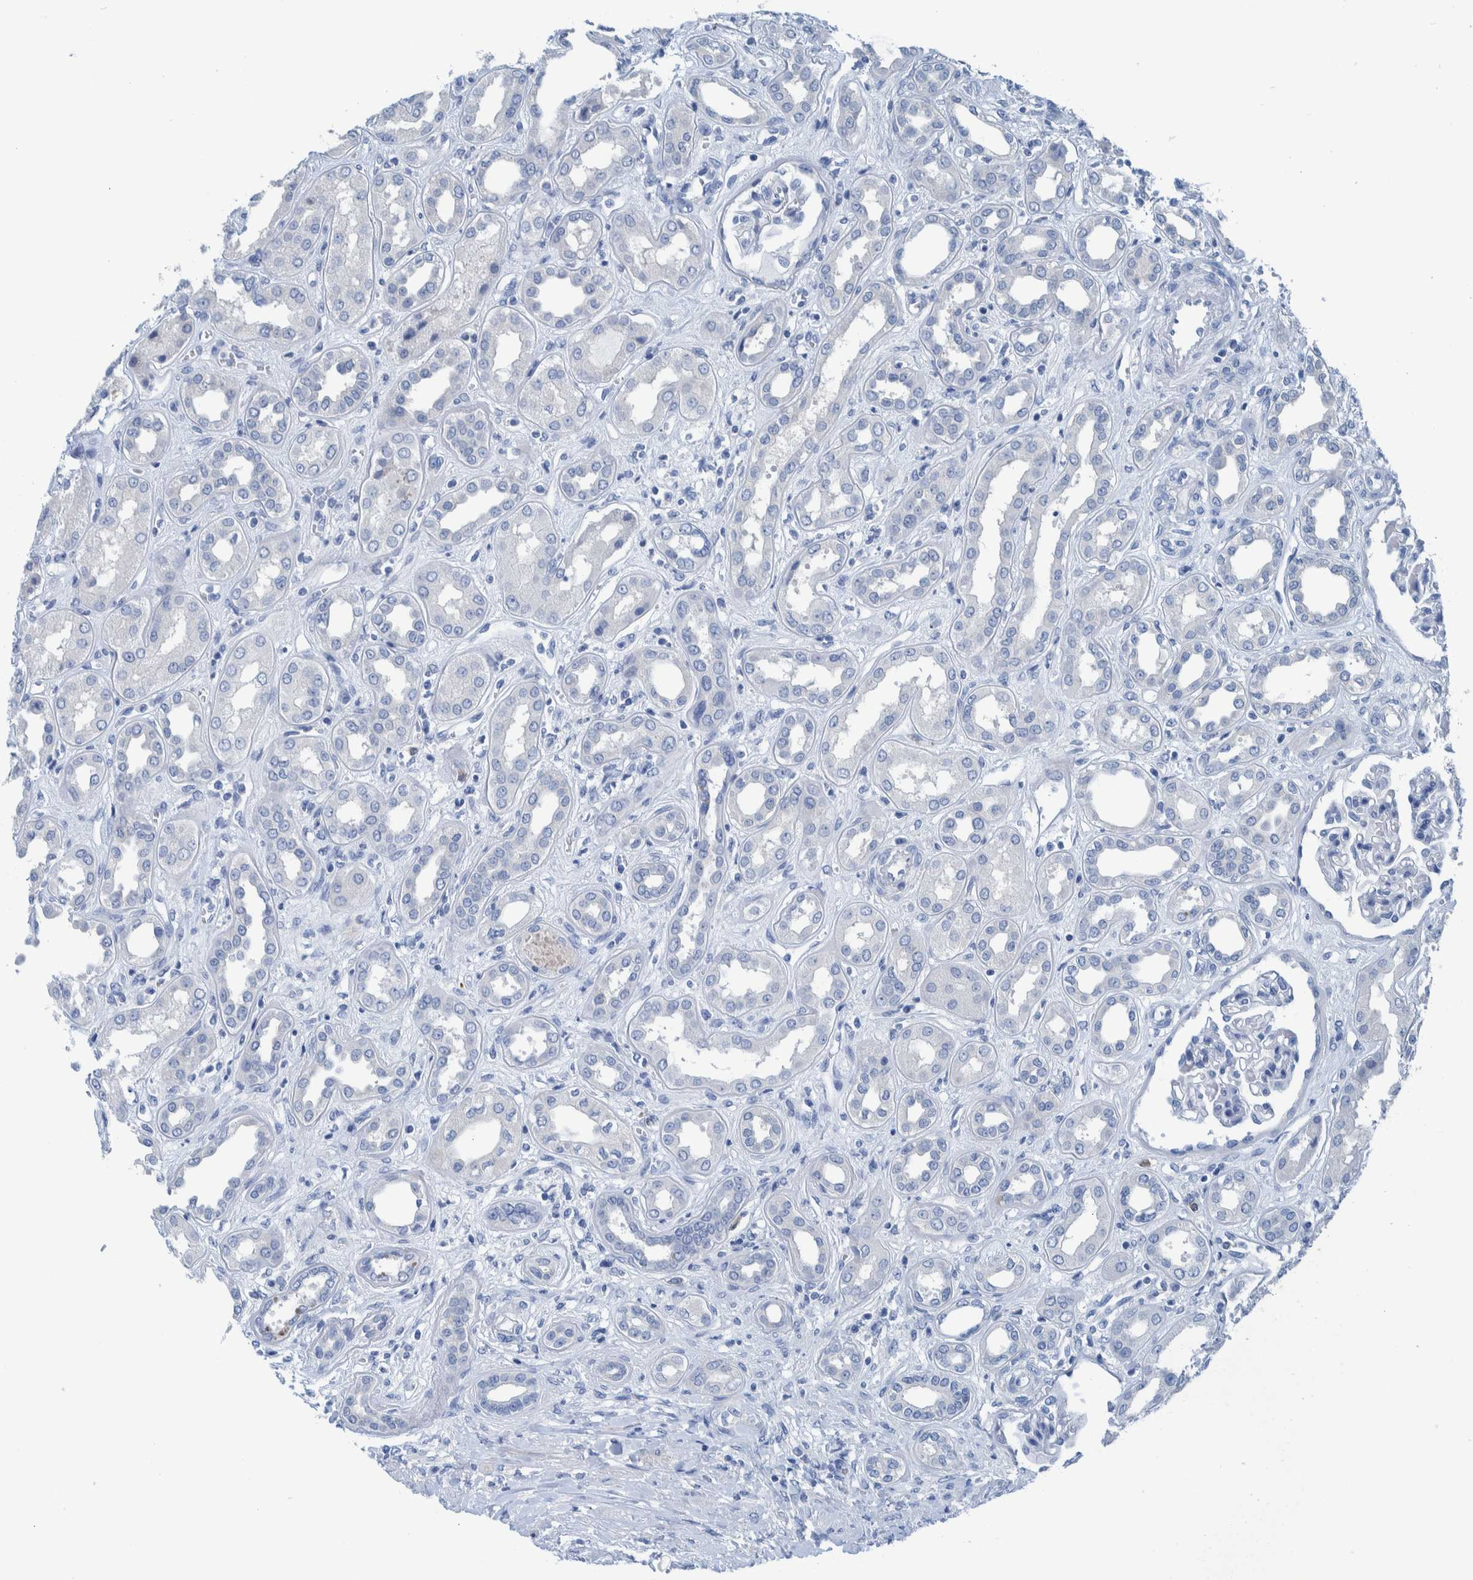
{"staining": {"intensity": "negative", "quantity": "none", "location": "none"}, "tissue": "kidney", "cell_type": "Cells in glomeruli", "image_type": "normal", "snomed": [{"axis": "morphology", "description": "Normal tissue, NOS"}, {"axis": "topography", "description": "Kidney"}], "caption": "Immunohistochemistry (IHC) histopathology image of unremarkable kidney: human kidney stained with DAB (3,3'-diaminobenzidine) displays no significant protein staining in cells in glomeruli.", "gene": "IDO1", "patient": {"sex": "male", "age": 59}}